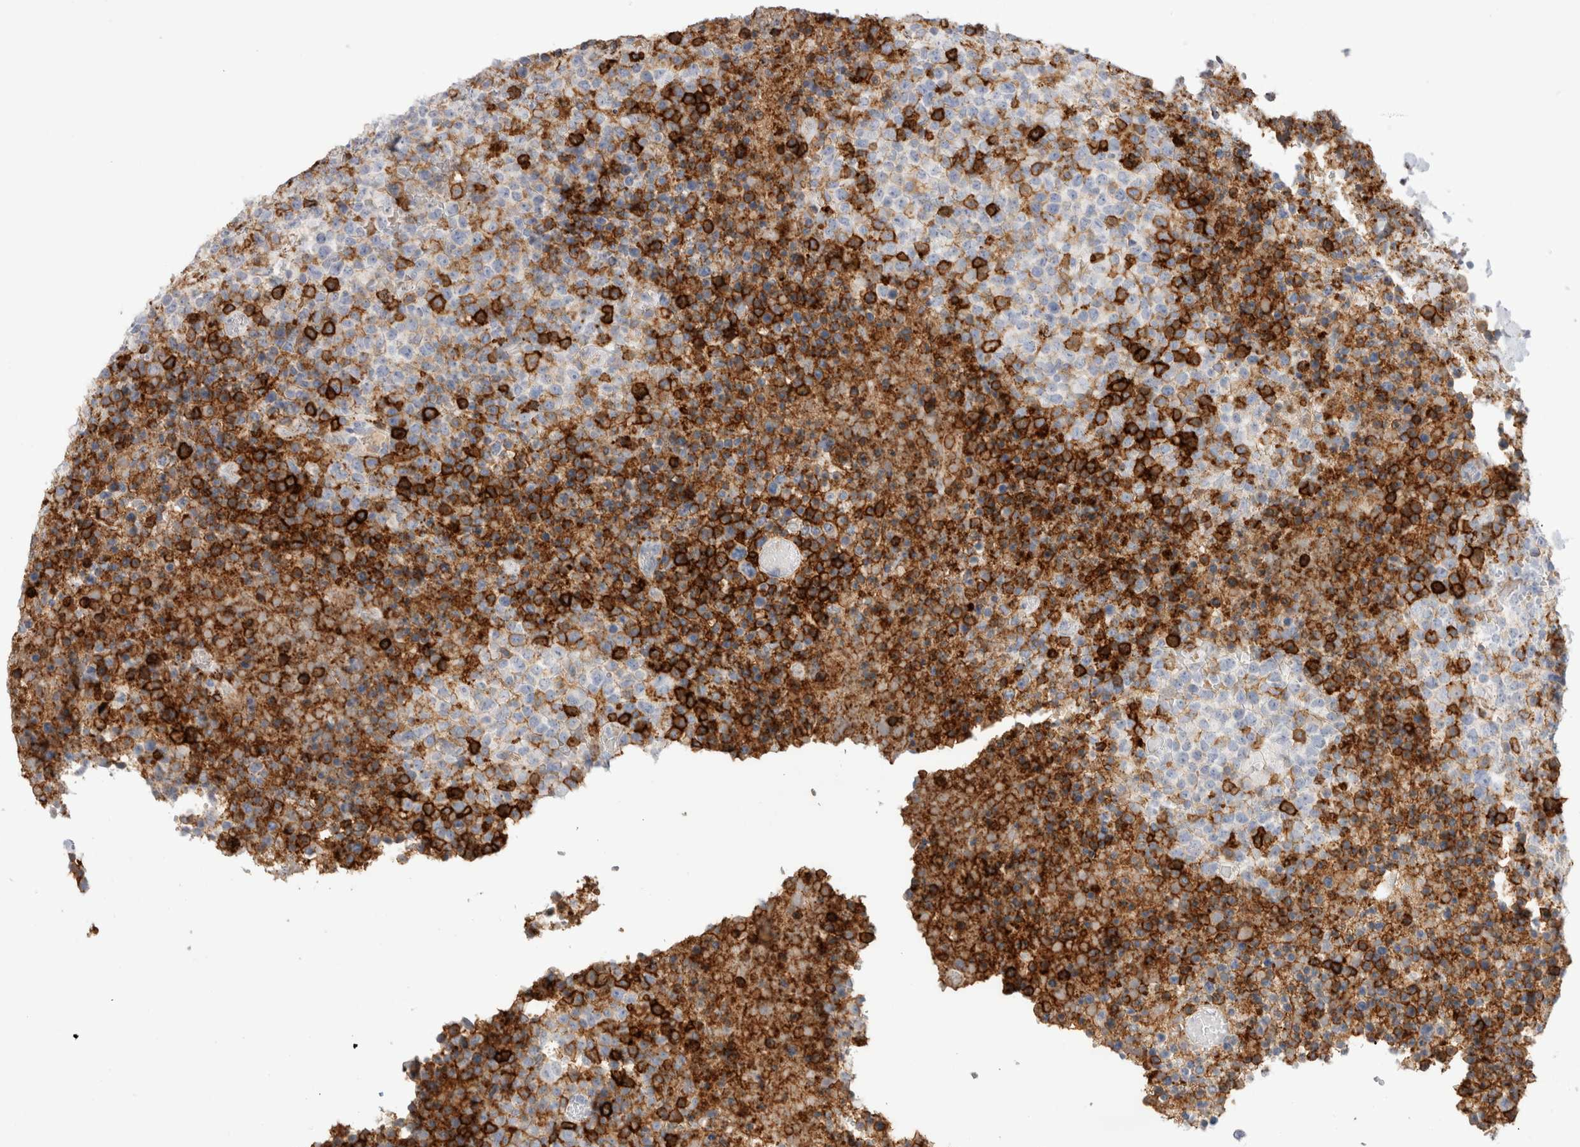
{"staining": {"intensity": "negative", "quantity": "none", "location": "none"}, "tissue": "lymphoma", "cell_type": "Tumor cells", "image_type": "cancer", "snomed": [{"axis": "morphology", "description": "Malignant lymphoma, non-Hodgkin's type, High grade"}, {"axis": "topography", "description": "Lymph node"}], "caption": "Tumor cells are negative for protein expression in human lymphoma.", "gene": "CD38", "patient": {"sex": "male", "age": 13}}